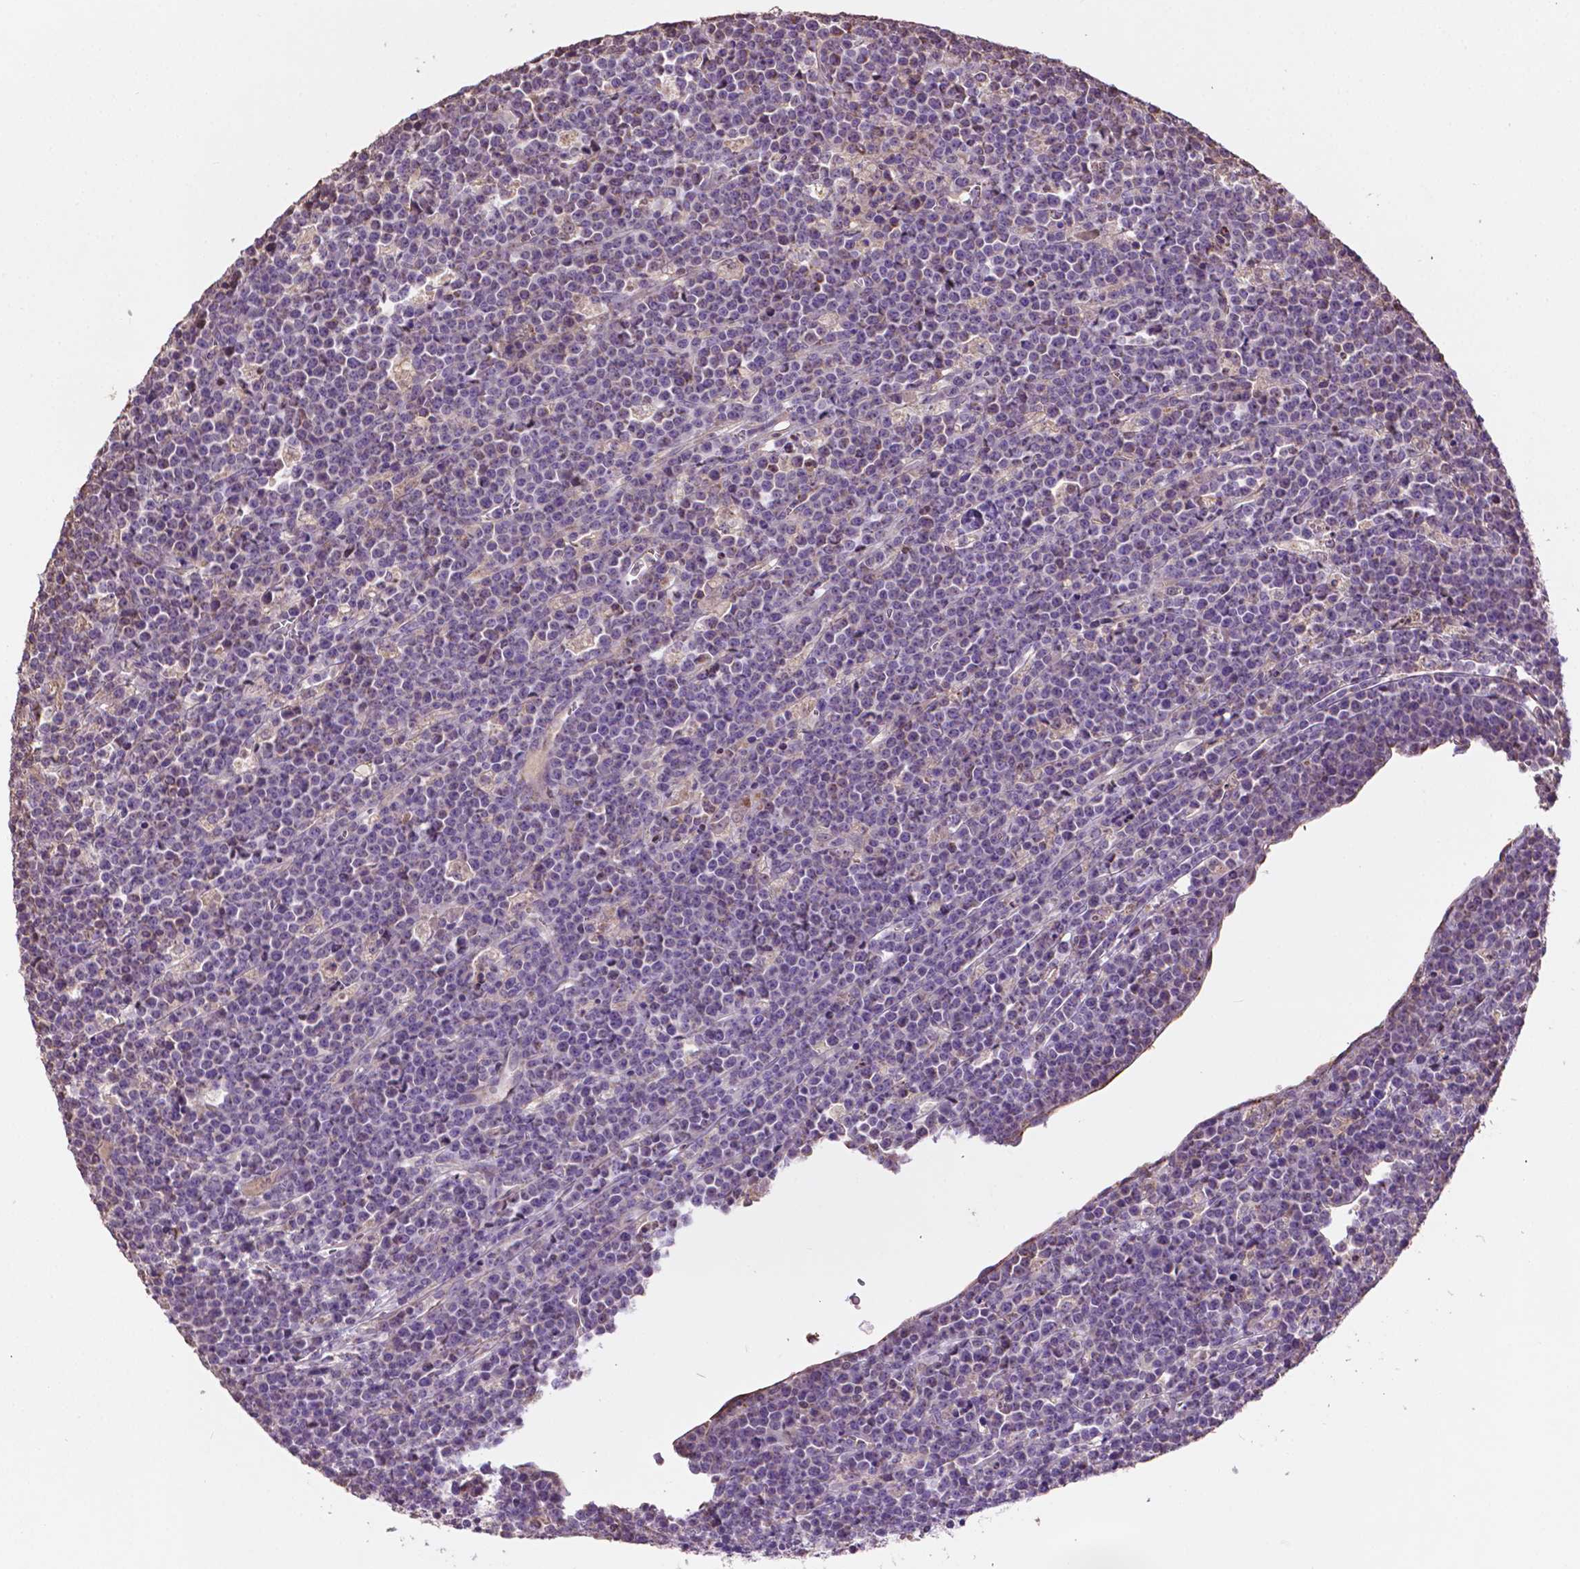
{"staining": {"intensity": "negative", "quantity": "none", "location": "none"}, "tissue": "lymphoma", "cell_type": "Tumor cells", "image_type": "cancer", "snomed": [{"axis": "morphology", "description": "Malignant lymphoma, non-Hodgkin's type, High grade"}, {"axis": "topography", "description": "Ovary"}], "caption": "Immunohistochemistry photomicrograph of malignant lymphoma, non-Hodgkin's type (high-grade) stained for a protein (brown), which shows no positivity in tumor cells.", "gene": "LRR1", "patient": {"sex": "female", "age": 56}}